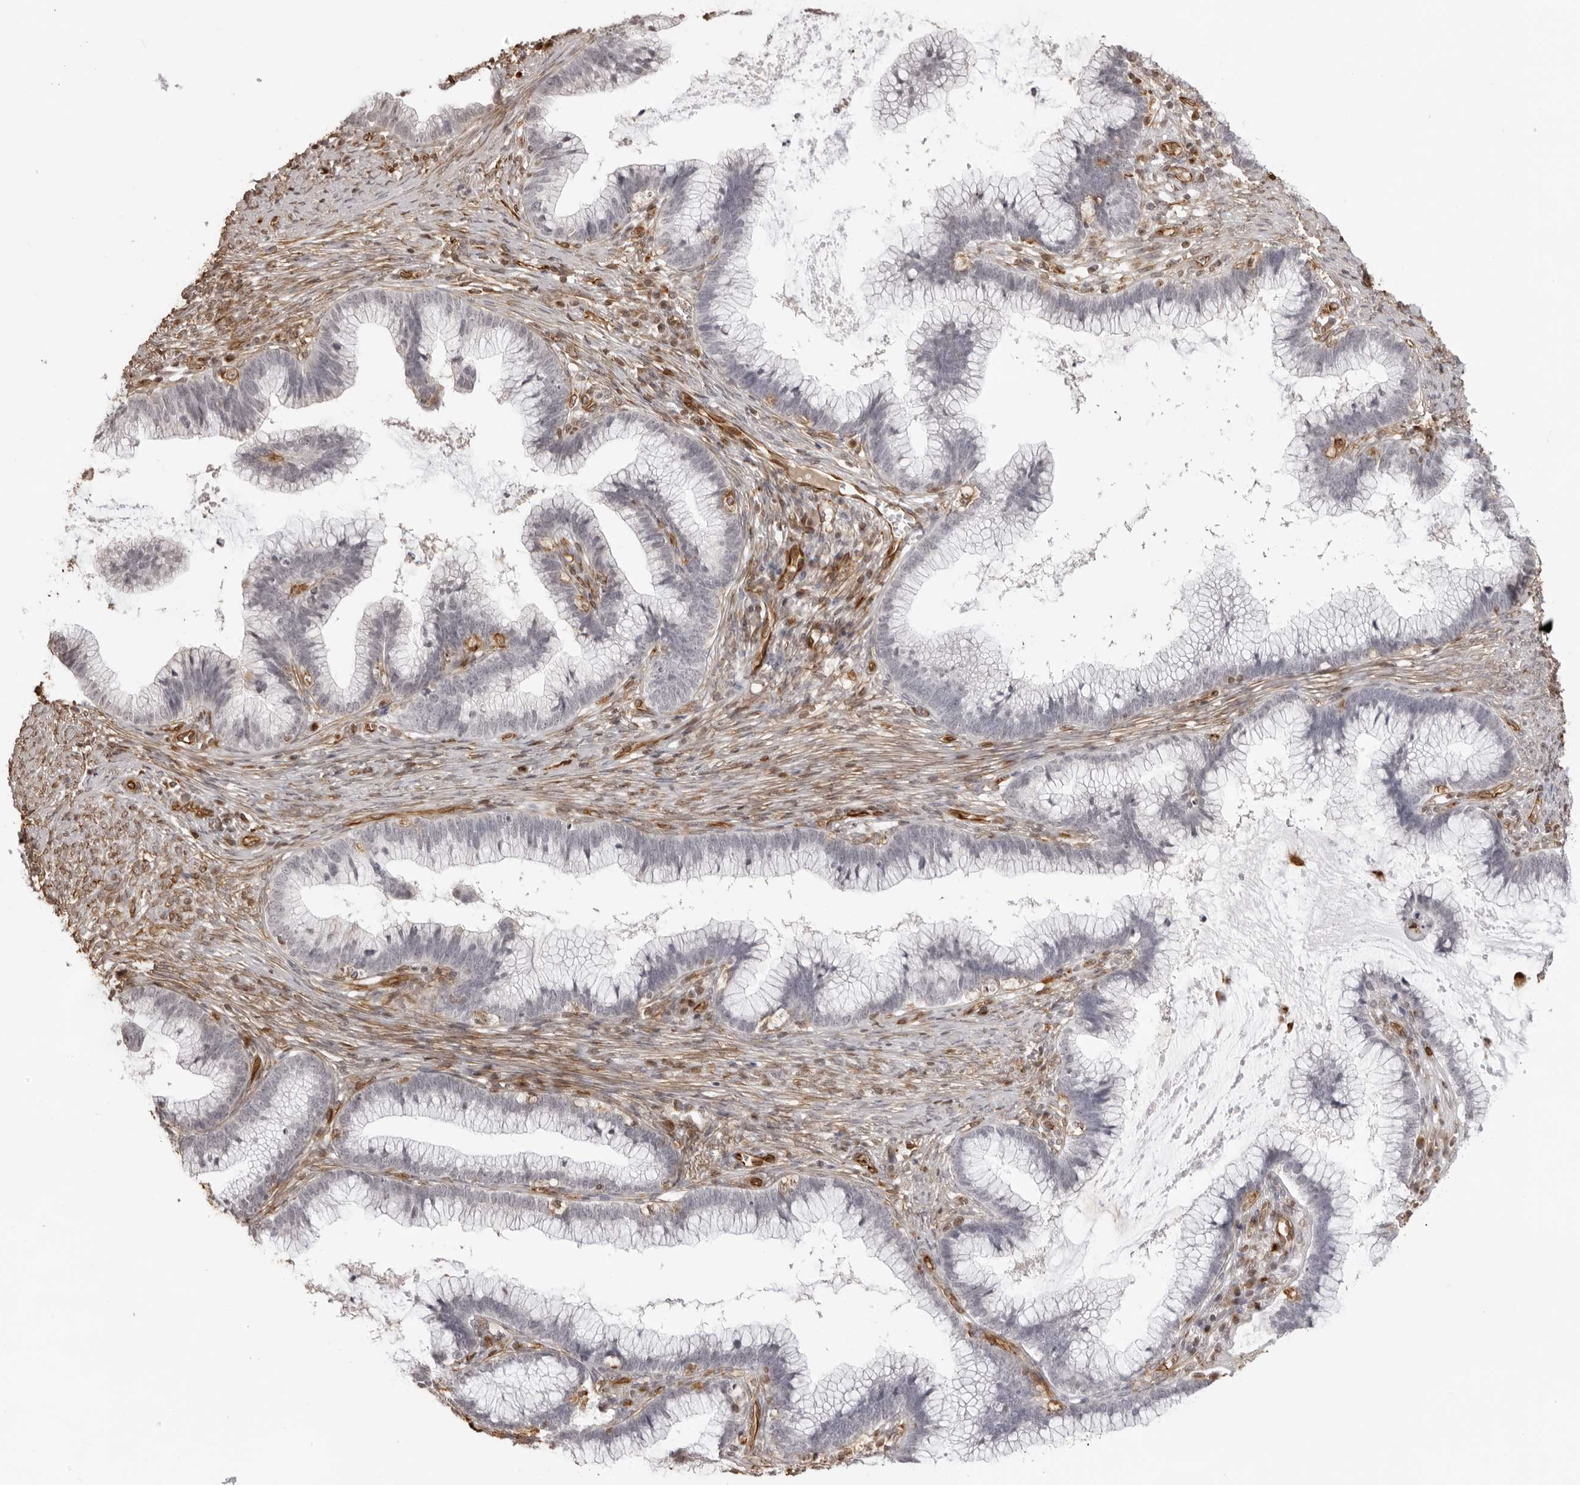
{"staining": {"intensity": "negative", "quantity": "none", "location": "none"}, "tissue": "cervical cancer", "cell_type": "Tumor cells", "image_type": "cancer", "snomed": [{"axis": "morphology", "description": "Adenocarcinoma, NOS"}, {"axis": "topography", "description": "Cervix"}], "caption": "Immunohistochemistry of adenocarcinoma (cervical) demonstrates no expression in tumor cells.", "gene": "DYNLT5", "patient": {"sex": "female", "age": 36}}